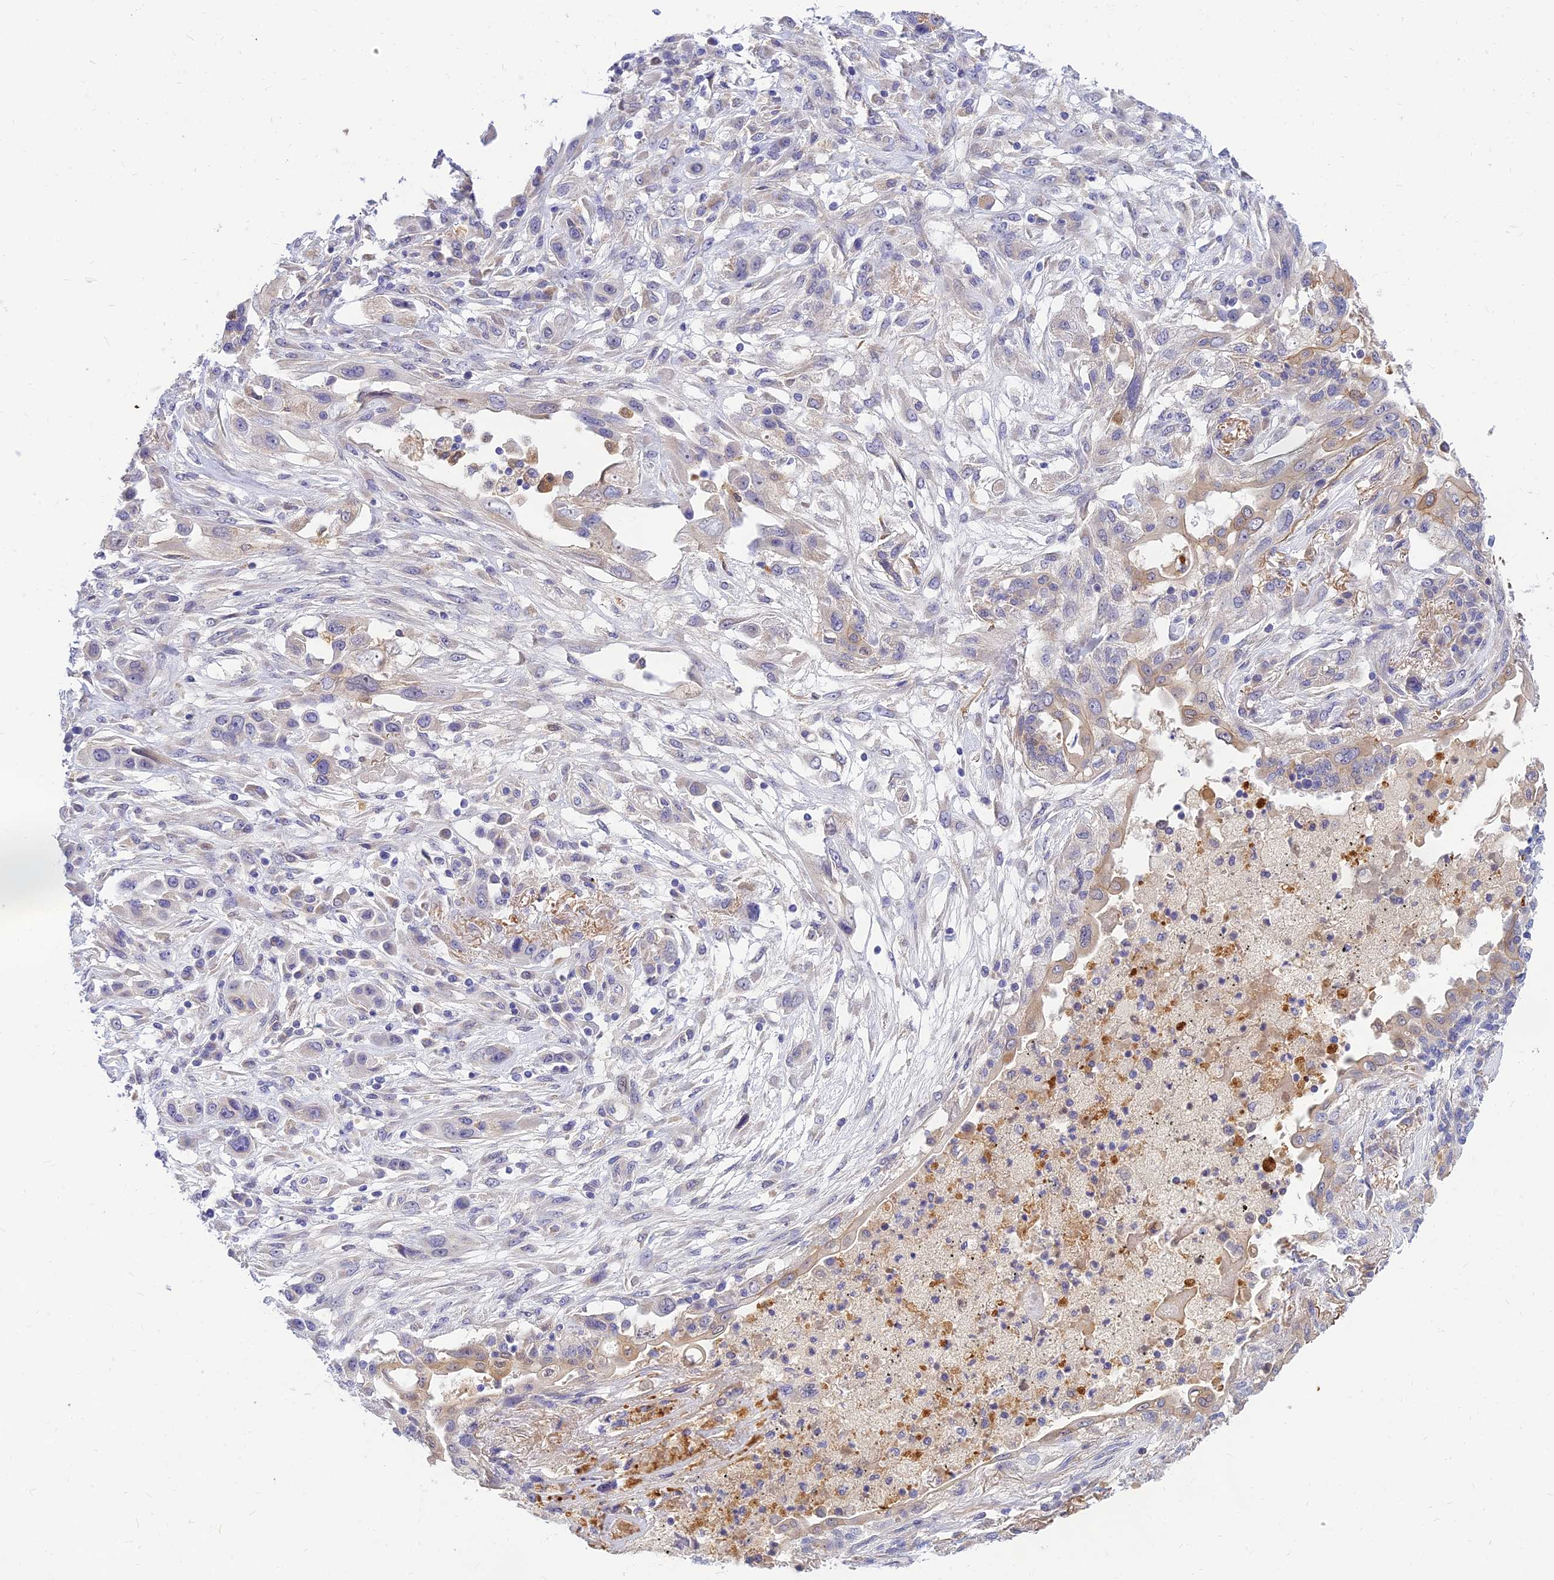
{"staining": {"intensity": "weak", "quantity": "<25%", "location": "cytoplasmic/membranous"}, "tissue": "lung cancer", "cell_type": "Tumor cells", "image_type": "cancer", "snomed": [{"axis": "morphology", "description": "Squamous cell carcinoma, NOS"}, {"axis": "topography", "description": "Lung"}], "caption": "Lung cancer (squamous cell carcinoma) was stained to show a protein in brown. There is no significant expression in tumor cells.", "gene": "ANKS4B", "patient": {"sex": "female", "age": 70}}